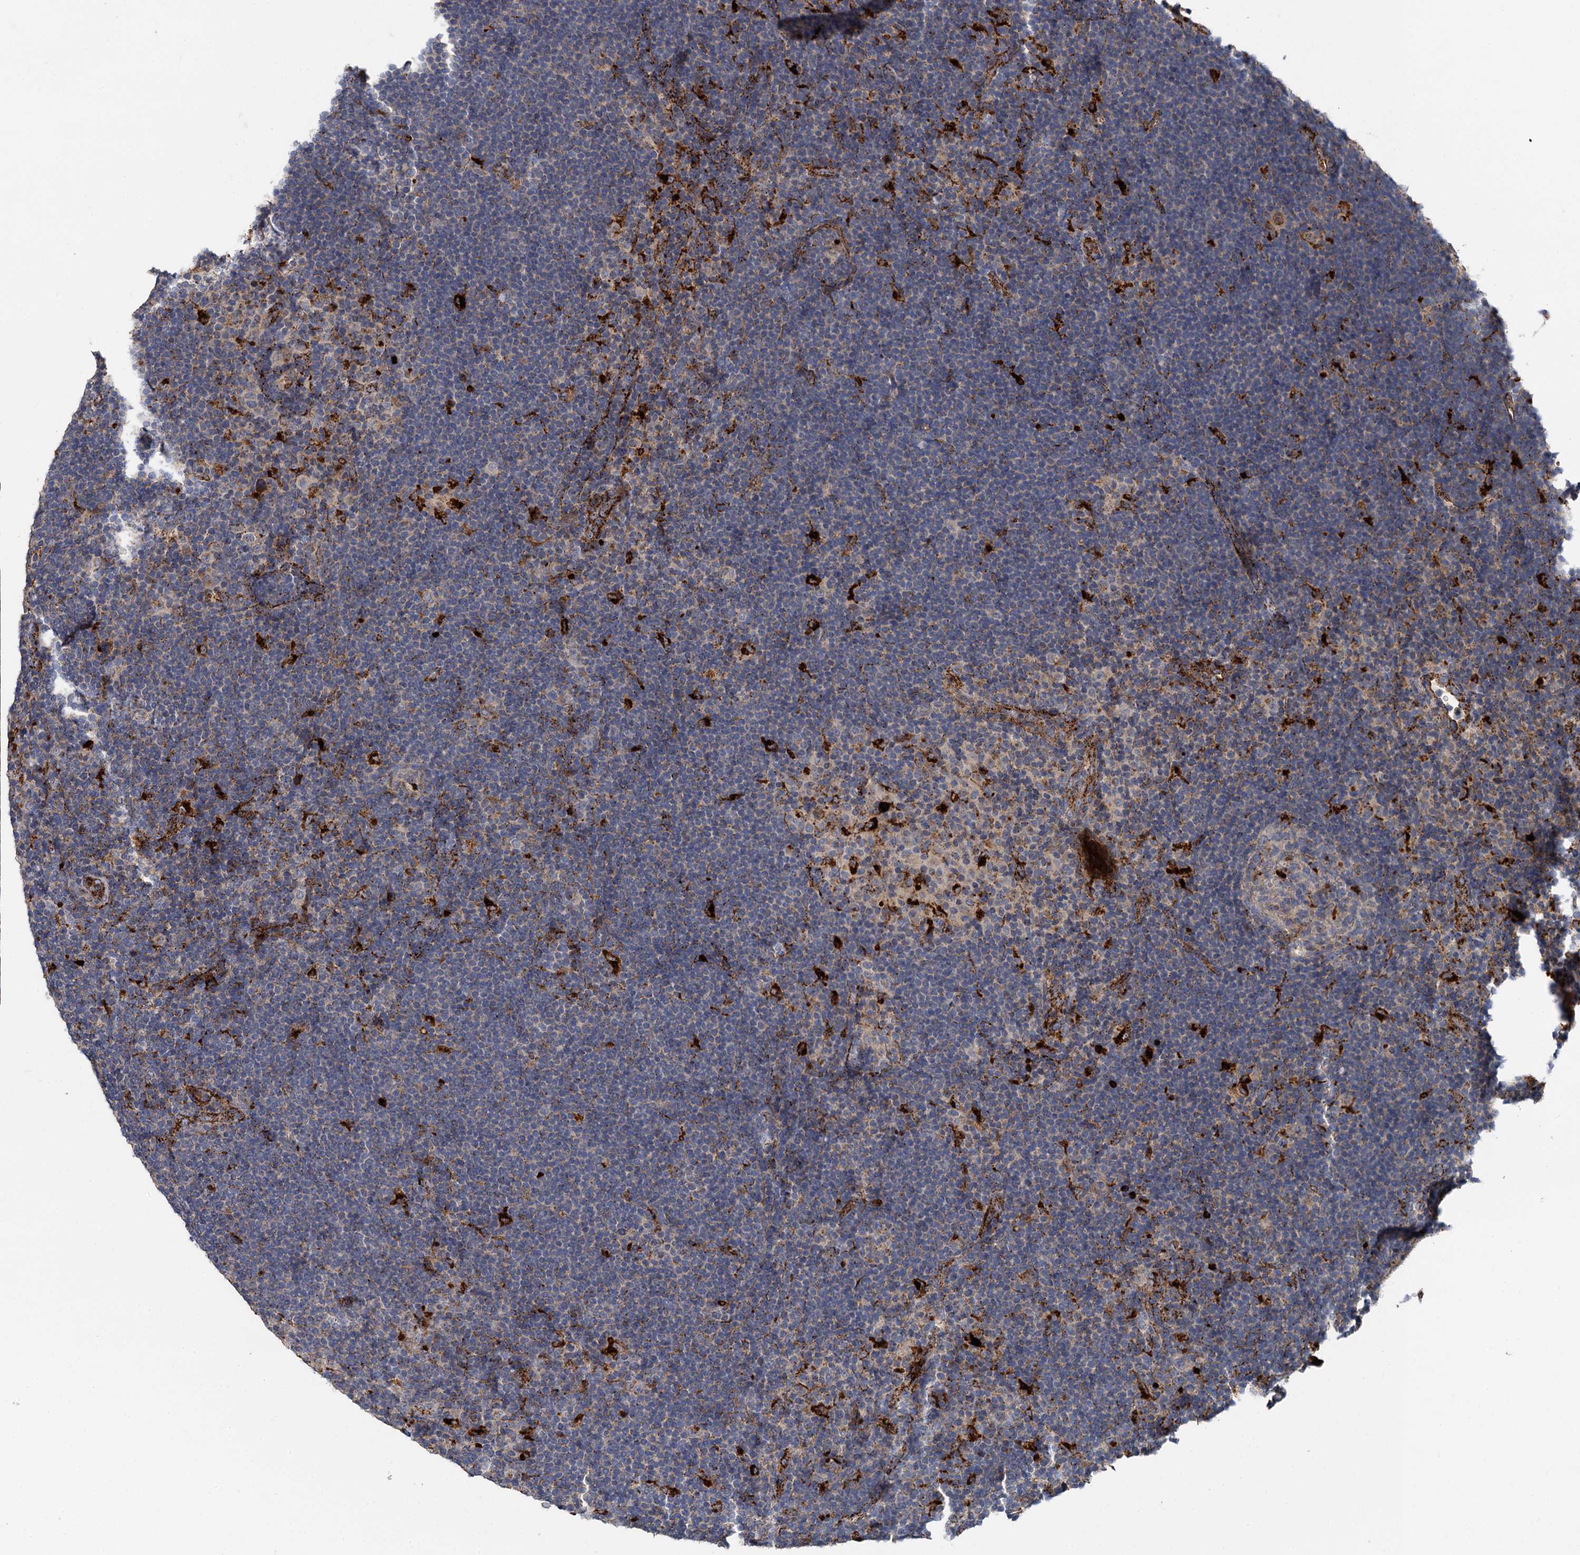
{"staining": {"intensity": "moderate", "quantity": "25%-75%", "location": "cytoplasmic/membranous"}, "tissue": "lymphoma", "cell_type": "Tumor cells", "image_type": "cancer", "snomed": [{"axis": "morphology", "description": "Hodgkin's disease, NOS"}, {"axis": "topography", "description": "Lymph node"}], "caption": "Lymphoma stained with a protein marker shows moderate staining in tumor cells.", "gene": "GBA1", "patient": {"sex": "female", "age": 57}}